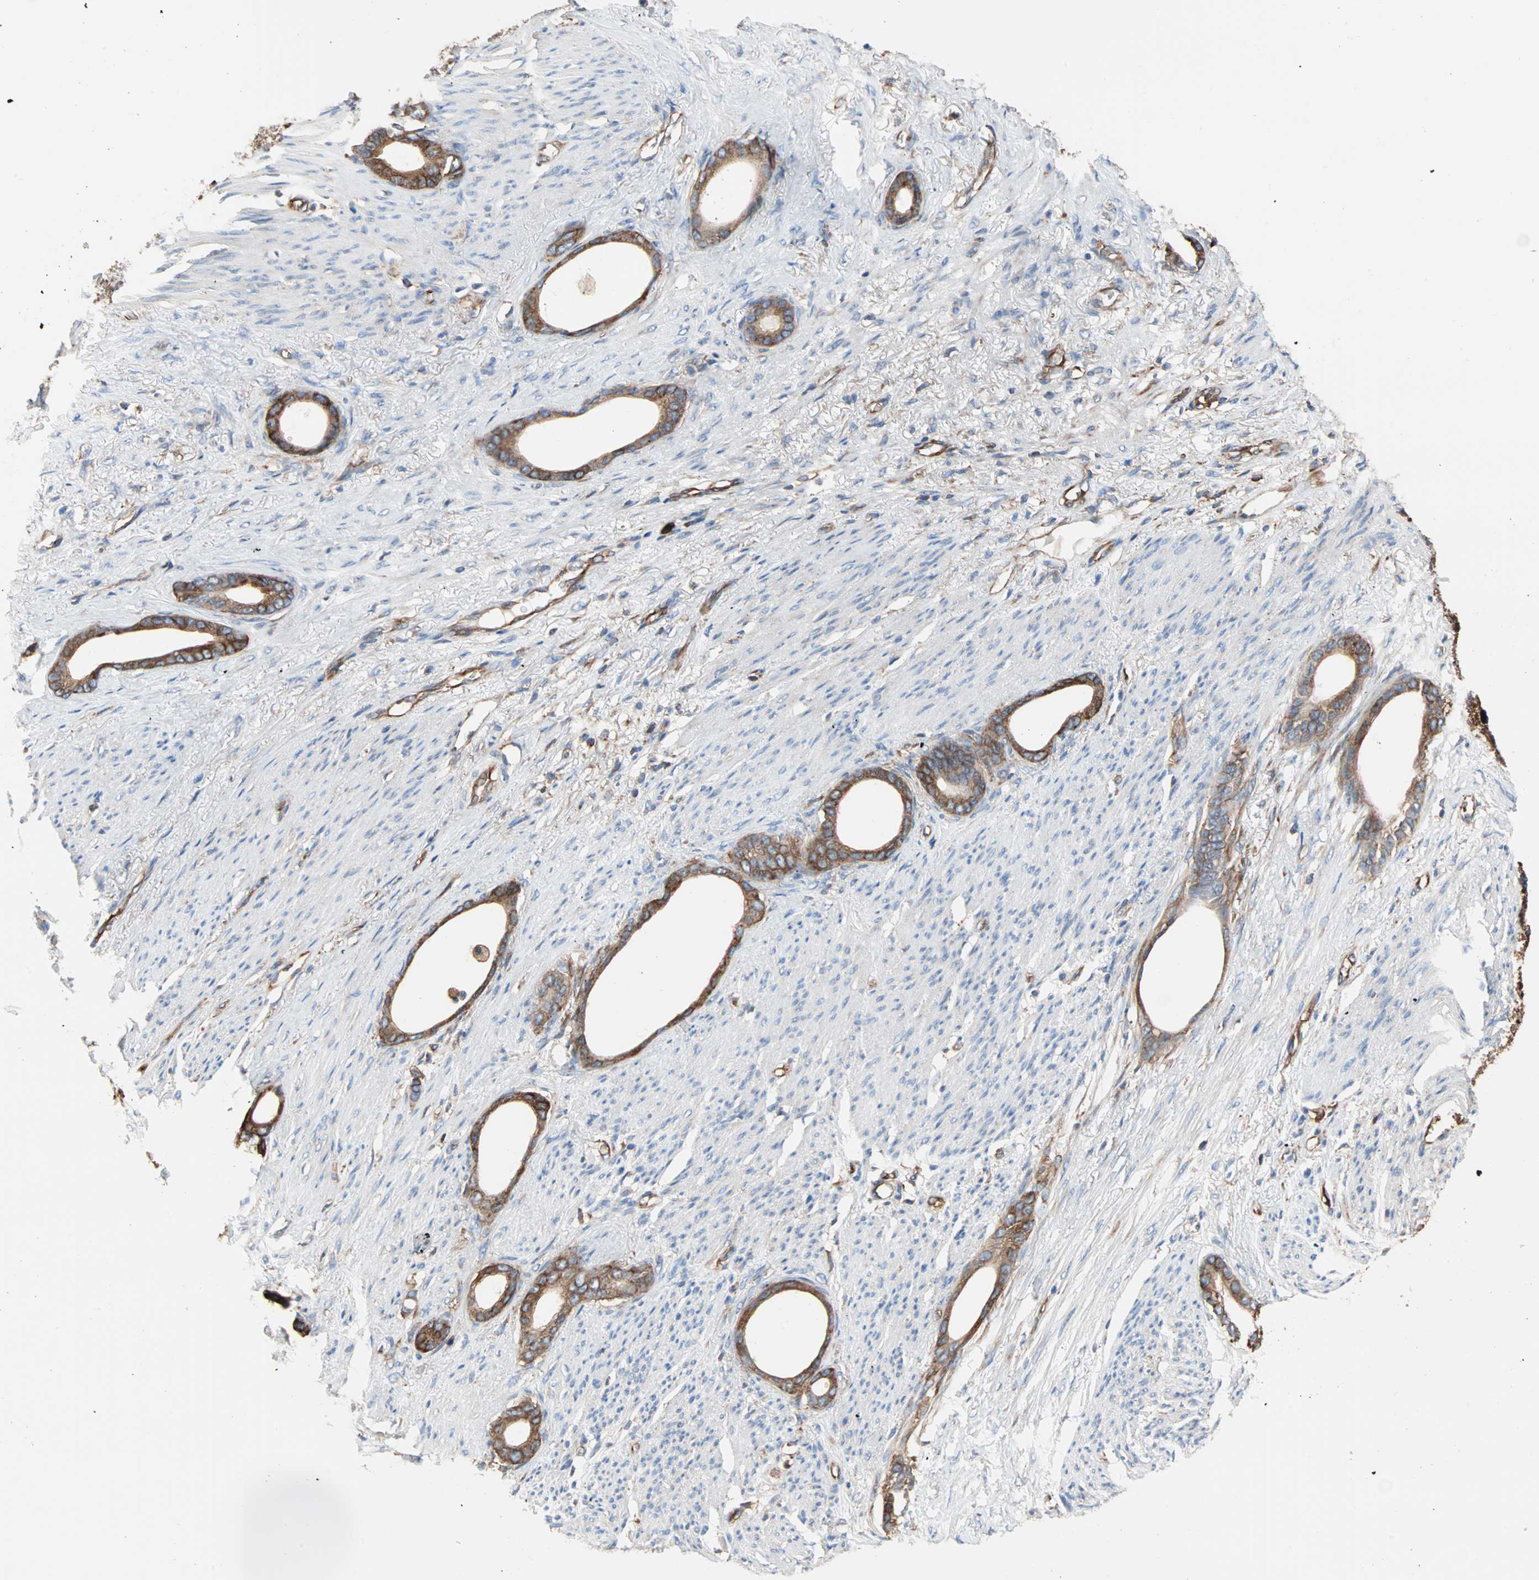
{"staining": {"intensity": "moderate", "quantity": ">75%", "location": "cytoplasmic/membranous"}, "tissue": "stomach cancer", "cell_type": "Tumor cells", "image_type": "cancer", "snomed": [{"axis": "morphology", "description": "Adenocarcinoma, NOS"}, {"axis": "topography", "description": "Stomach"}], "caption": "A high-resolution histopathology image shows immunohistochemistry (IHC) staining of stomach cancer (adenocarcinoma), which displays moderate cytoplasmic/membranous staining in approximately >75% of tumor cells.", "gene": "EEF2", "patient": {"sex": "female", "age": 75}}